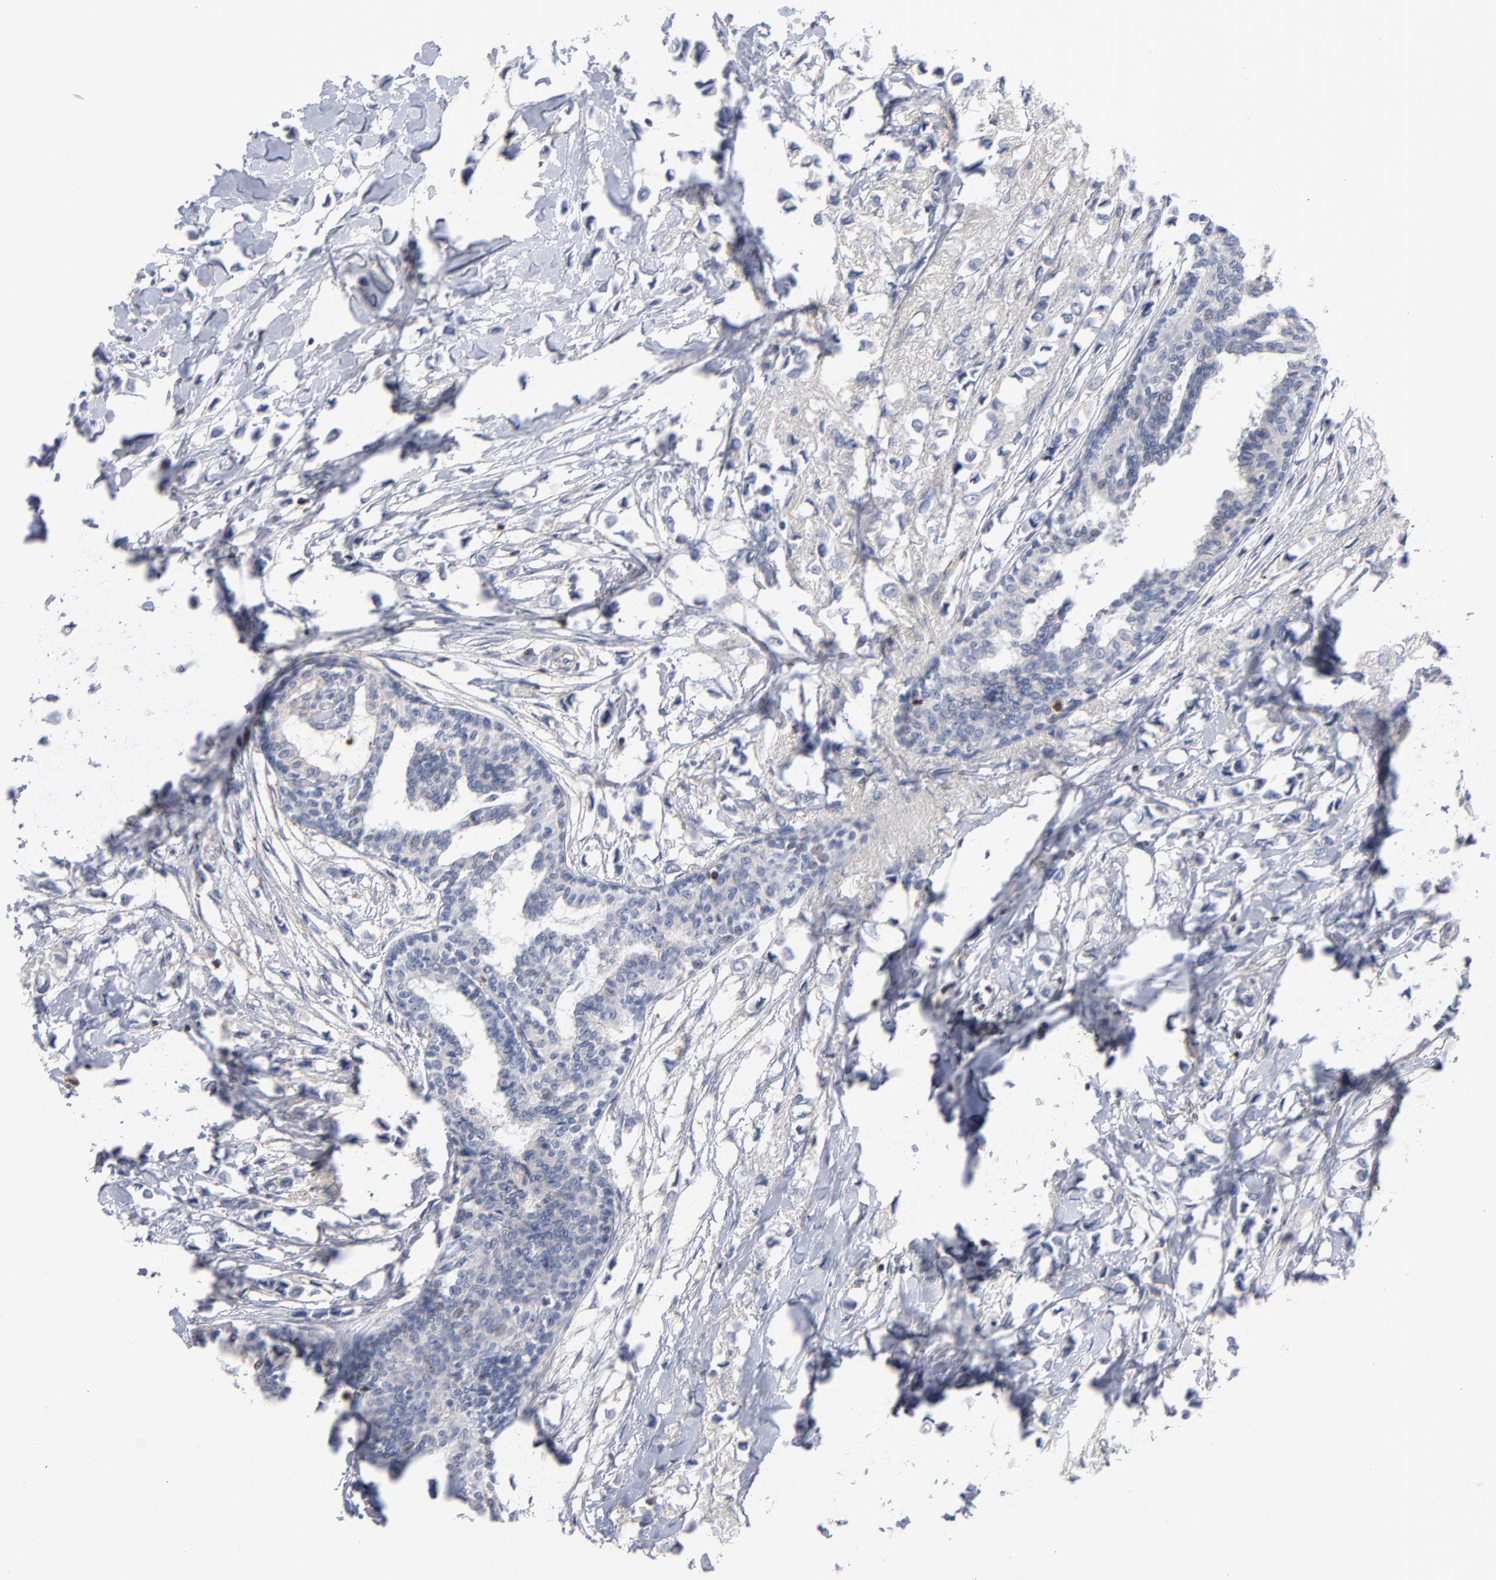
{"staining": {"intensity": "negative", "quantity": "none", "location": "none"}, "tissue": "breast cancer", "cell_type": "Tumor cells", "image_type": "cancer", "snomed": [{"axis": "morphology", "description": "Lobular carcinoma"}, {"axis": "topography", "description": "Breast"}], "caption": "DAB immunohistochemical staining of human breast cancer displays no significant staining in tumor cells. Brightfield microscopy of IHC stained with DAB (3,3'-diaminobenzidine) (brown) and hematoxylin (blue), captured at high magnification.", "gene": "PDLIM2", "patient": {"sex": "female", "age": 51}}